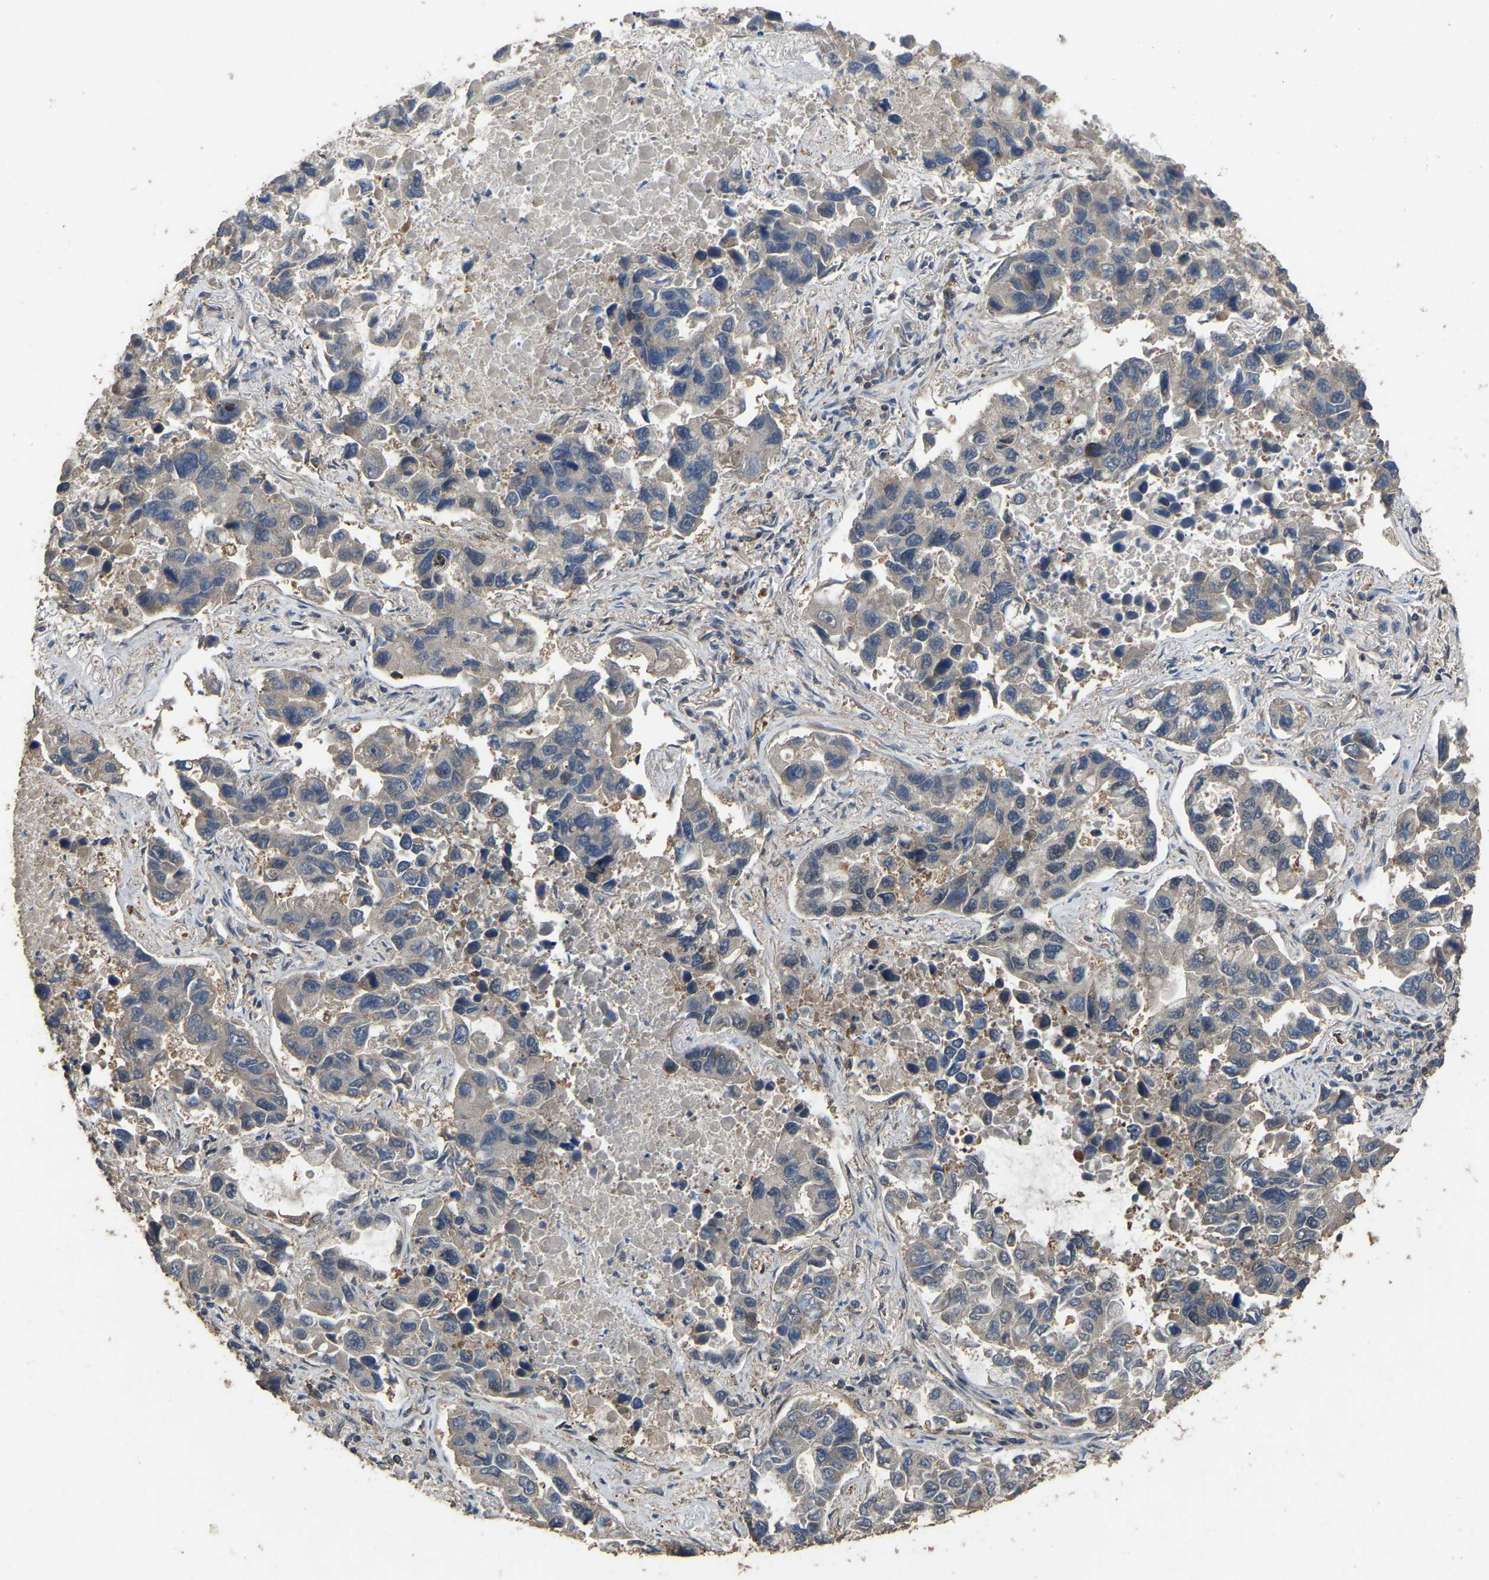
{"staining": {"intensity": "weak", "quantity": "<25%", "location": "cytoplasmic/membranous"}, "tissue": "lung cancer", "cell_type": "Tumor cells", "image_type": "cancer", "snomed": [{"axis": "morphology", "description": "Adenocarcinoma, NOS"}, {"axis": "topography", "description": "Lung"}], "caption": "This is an IHC photomicrograph of human adenocarcinoma (lung). There is no expression in tumor cells.", "gene": "FHIT", "patient": {"sex": "male", "age": 64}}